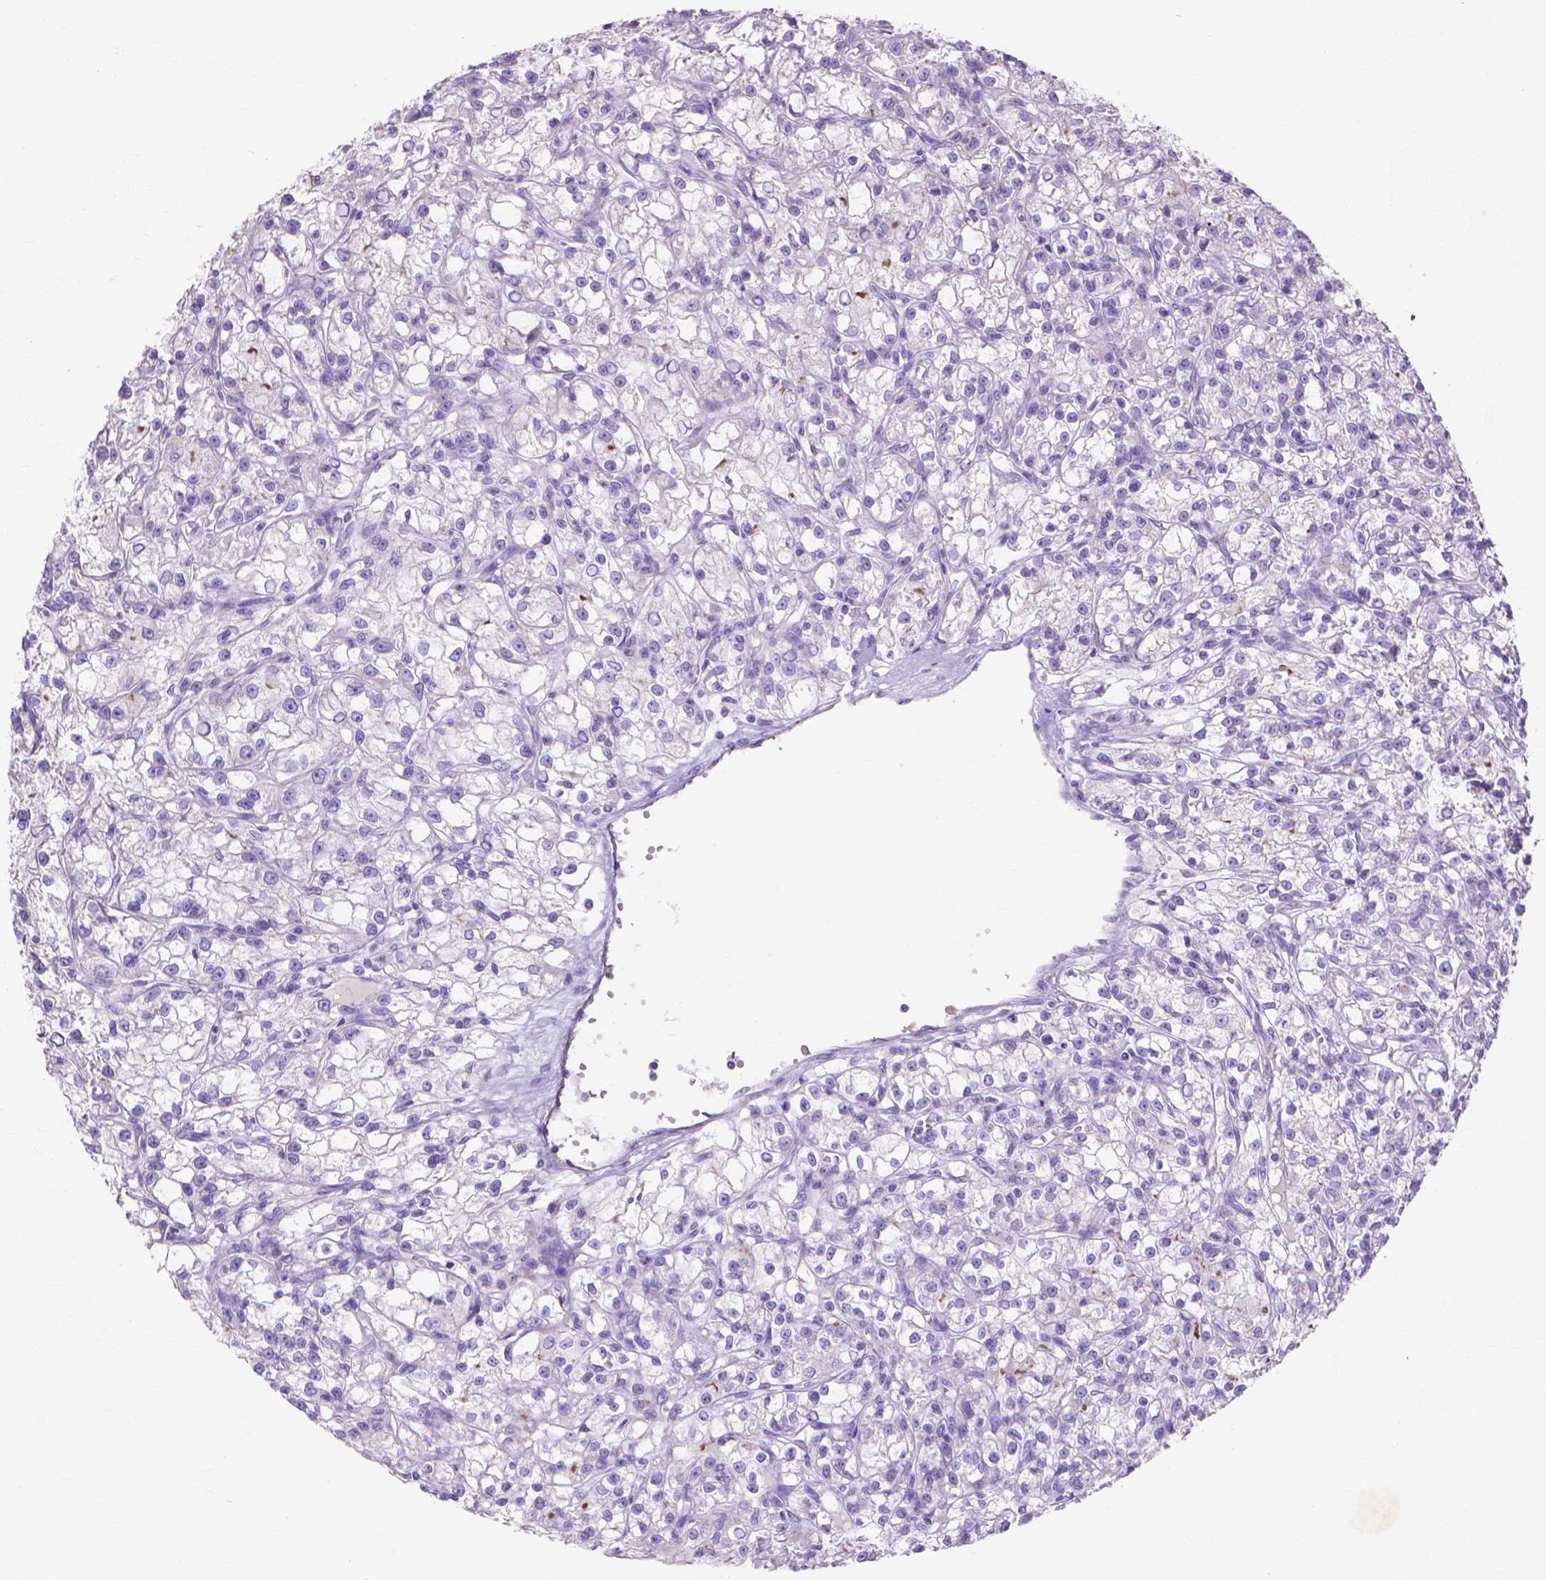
{"staining": {"intensity": "negative", "quantity": "none", "location": "none"}, "tissue": "renal cancer", "cell_type": "Tumor cells", "image_type": "cancer", "snomed": [{"axis": "morphology", "description": "Adenocarcinoma, NOS"}, {"axis": "topography", "description": "Kidney"}], "caption": "DAB immunohistochemical staining of adenocarcinoma (renal) displays no significant staining in tumor cells.", "gene": "MMP11", "patient": {"sex": "female", "age": 59}}